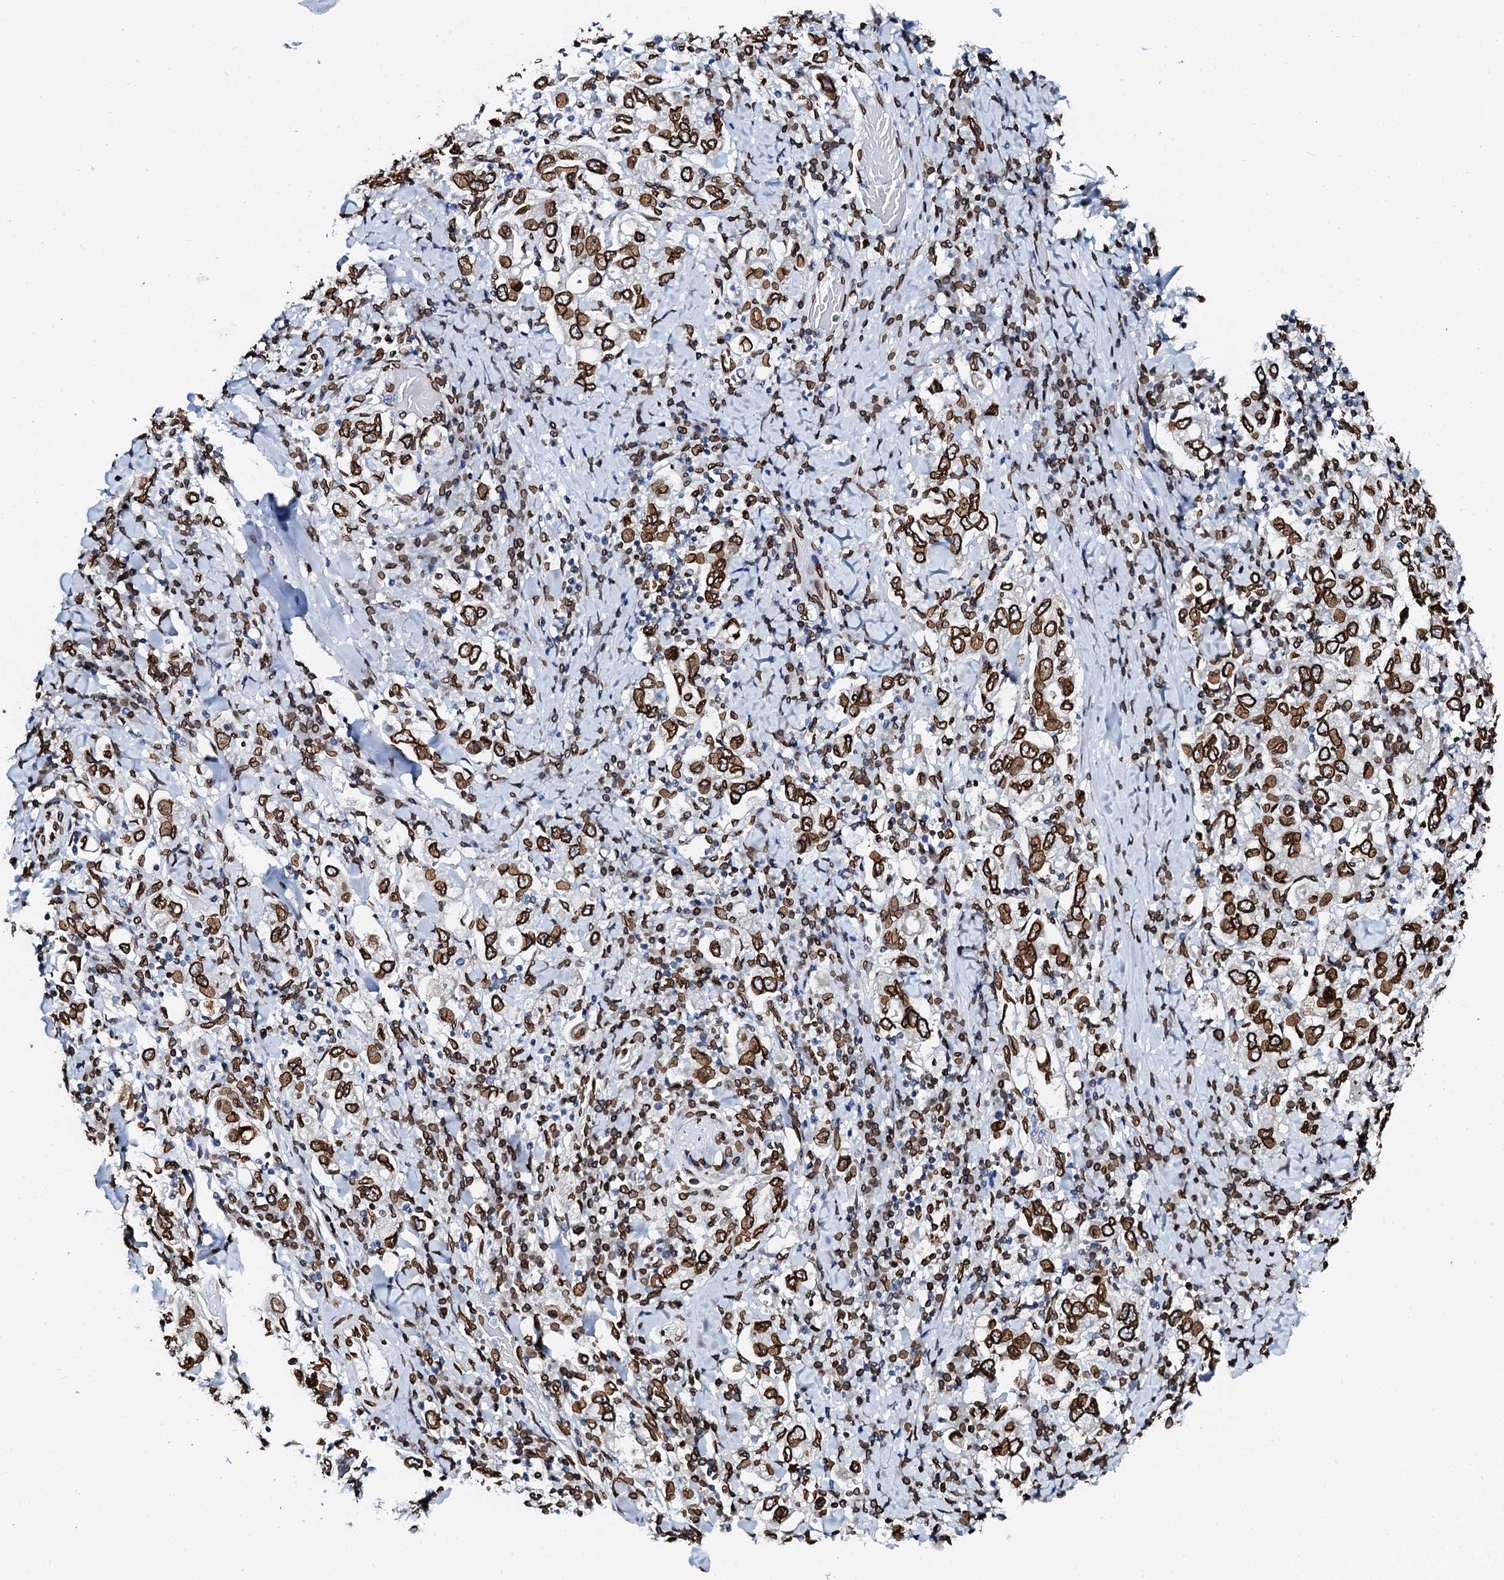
{"staining": {"intensity": "strong", "quantity": ">75%", "location": "nuclear"}, "tissue": "stomach cancer", "cell_type": "Tumor cells", "image_type": "cancer", "snomed": [{"axis": "morphology", "description": "Adenocarcinoma, NOS"}, {"axis": "topography", "description": "Stomach, upper"}], "caption": "Protein staining of stomach cancer tissue displays strong nuclear positivity in about >75% of tumor cells.", "gene": "KATNAL2", "patient": {"sex": "male", "age": 62}}